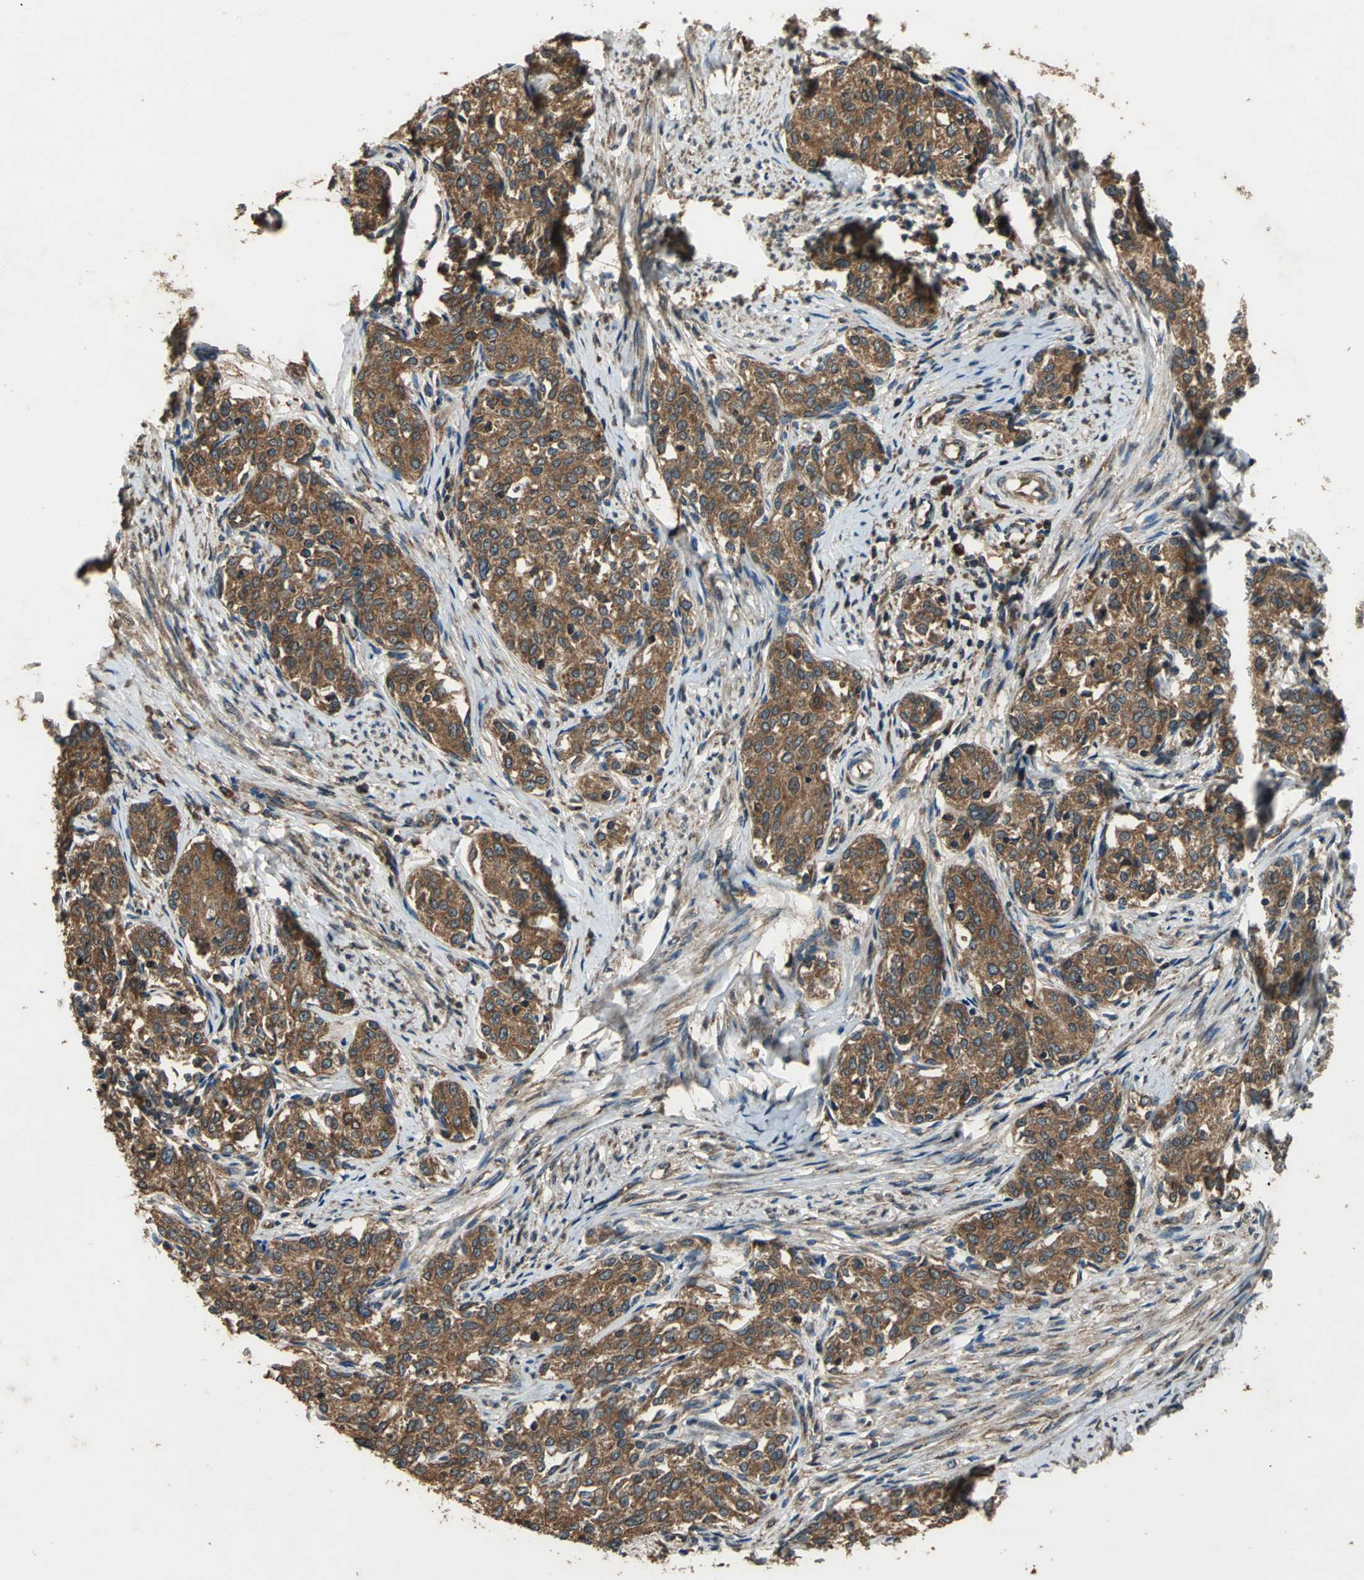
{"staining": {"intensity": "strong", "quantity": ">75%", "location": "cytoplasmic/membranous"}, "tissue": "cervical cancer", "cell_type": "Tumor cells", "image_type": "cancer", "snomed": [{"axis": "morphology", "description": "Squamous cell carcinoma, NOS"}, {"axis": "morphology", "description": "Adenocarcinoma, NOS"}, {"axis": "topography", "description": "Cervix"}], "caption": "The micrograph reveals immunohistochemical staining of adenocarcinoma (cervical). There is strong cytoplasmic/membranous expression is present in approximately >75% of tumor cells.", "gene": "ZNF608", "patient": {"sex": "female", "age": 52}}